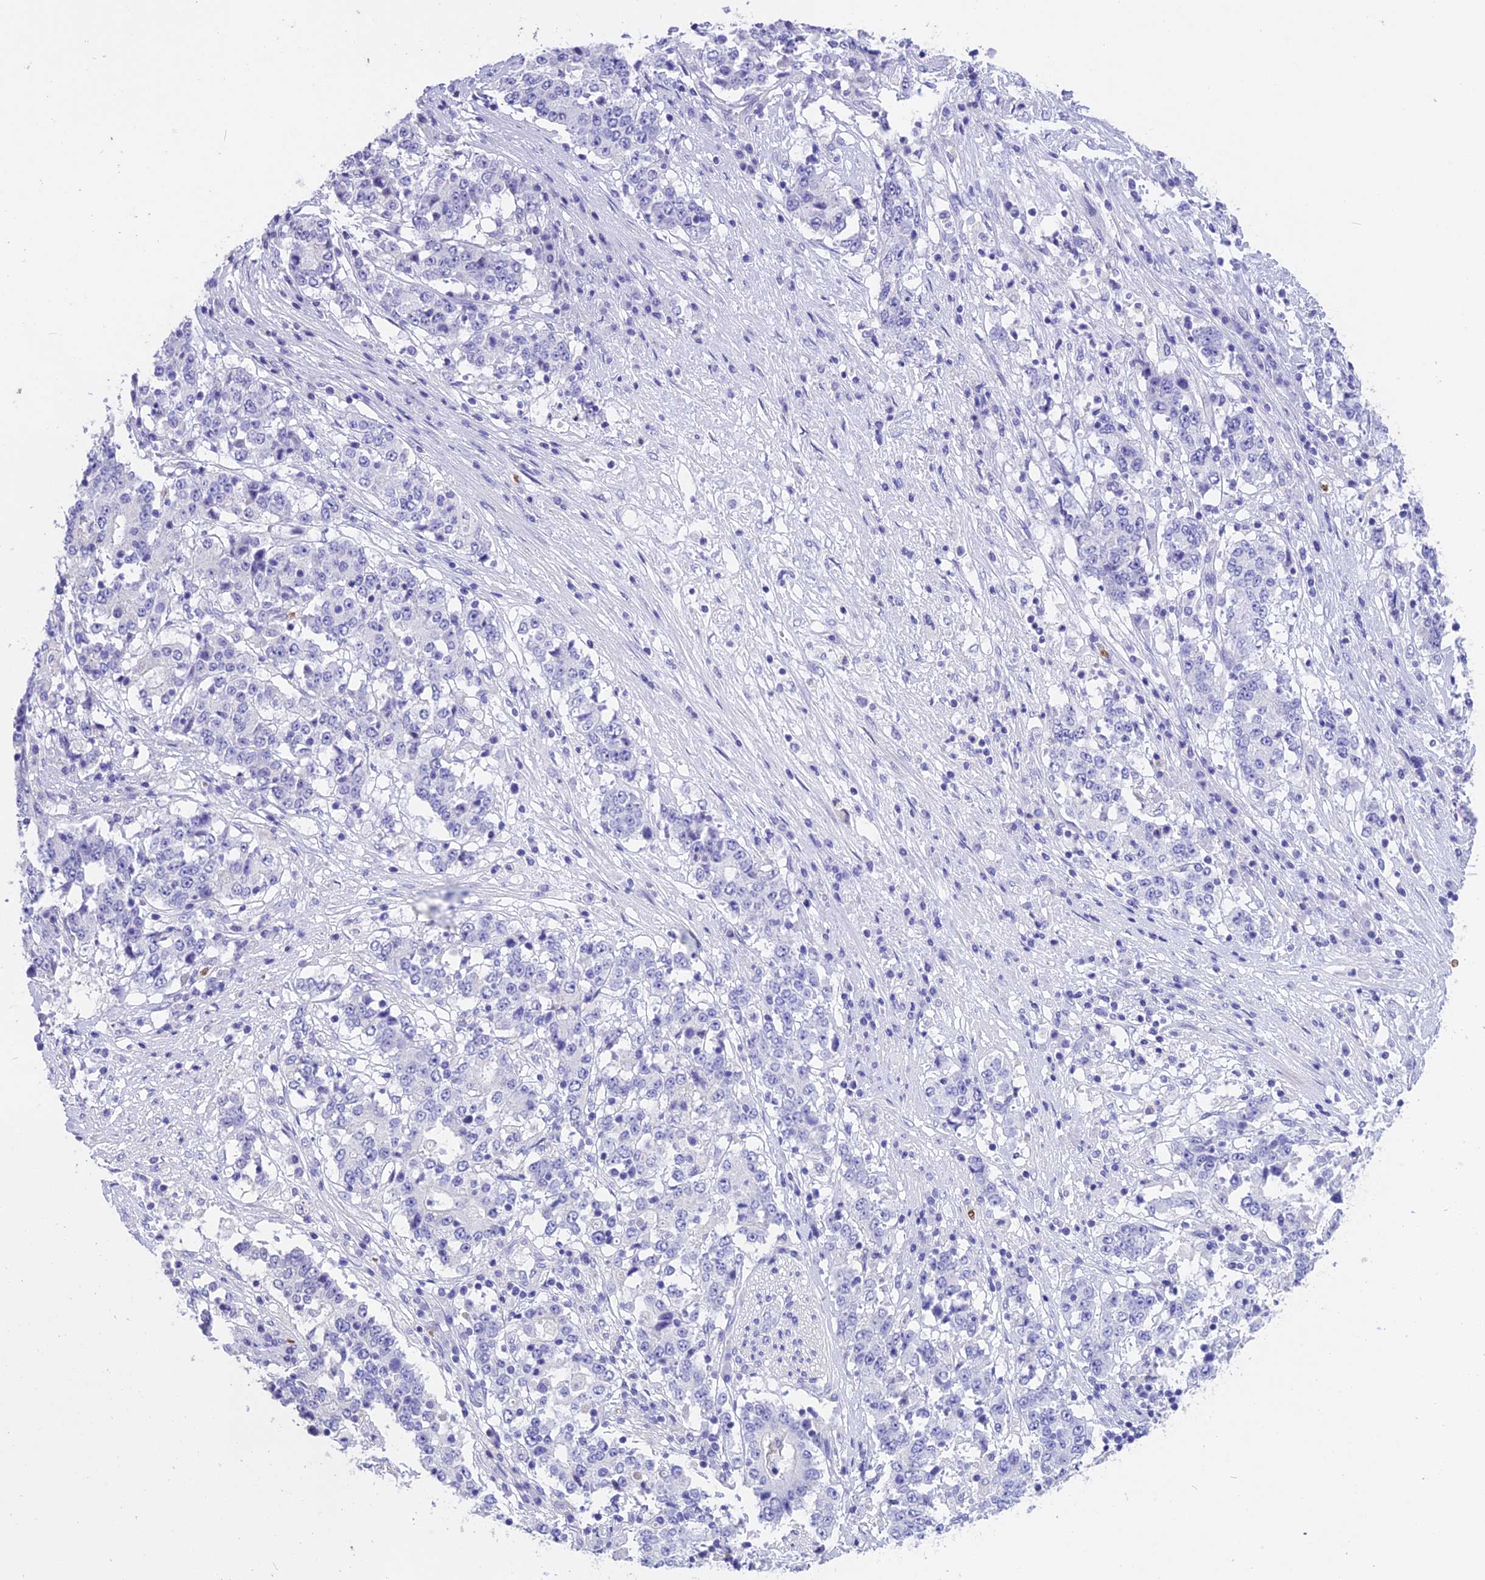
{"staining": {"intensity": "negative", "quantity": "none", "location": "none"}, "tissue": "stomach cancer", "cell_type": "Tumor cells", "image_type": "cancer", "snomed": [{"axis": "morphology", "description": "Adenocarcinoma, NOS"}, {"axis": "topography", "description": "Stomach"}], "caption": "This micrograph is of adenocarcinoma (stomach) stained with immunohistochemistry to label a protein in brown with the nuclei are counter-stained blue. There is no expression in tumor cells.", "gene": "TNNC2", "patient": {"sex": "male", "age": 59}}